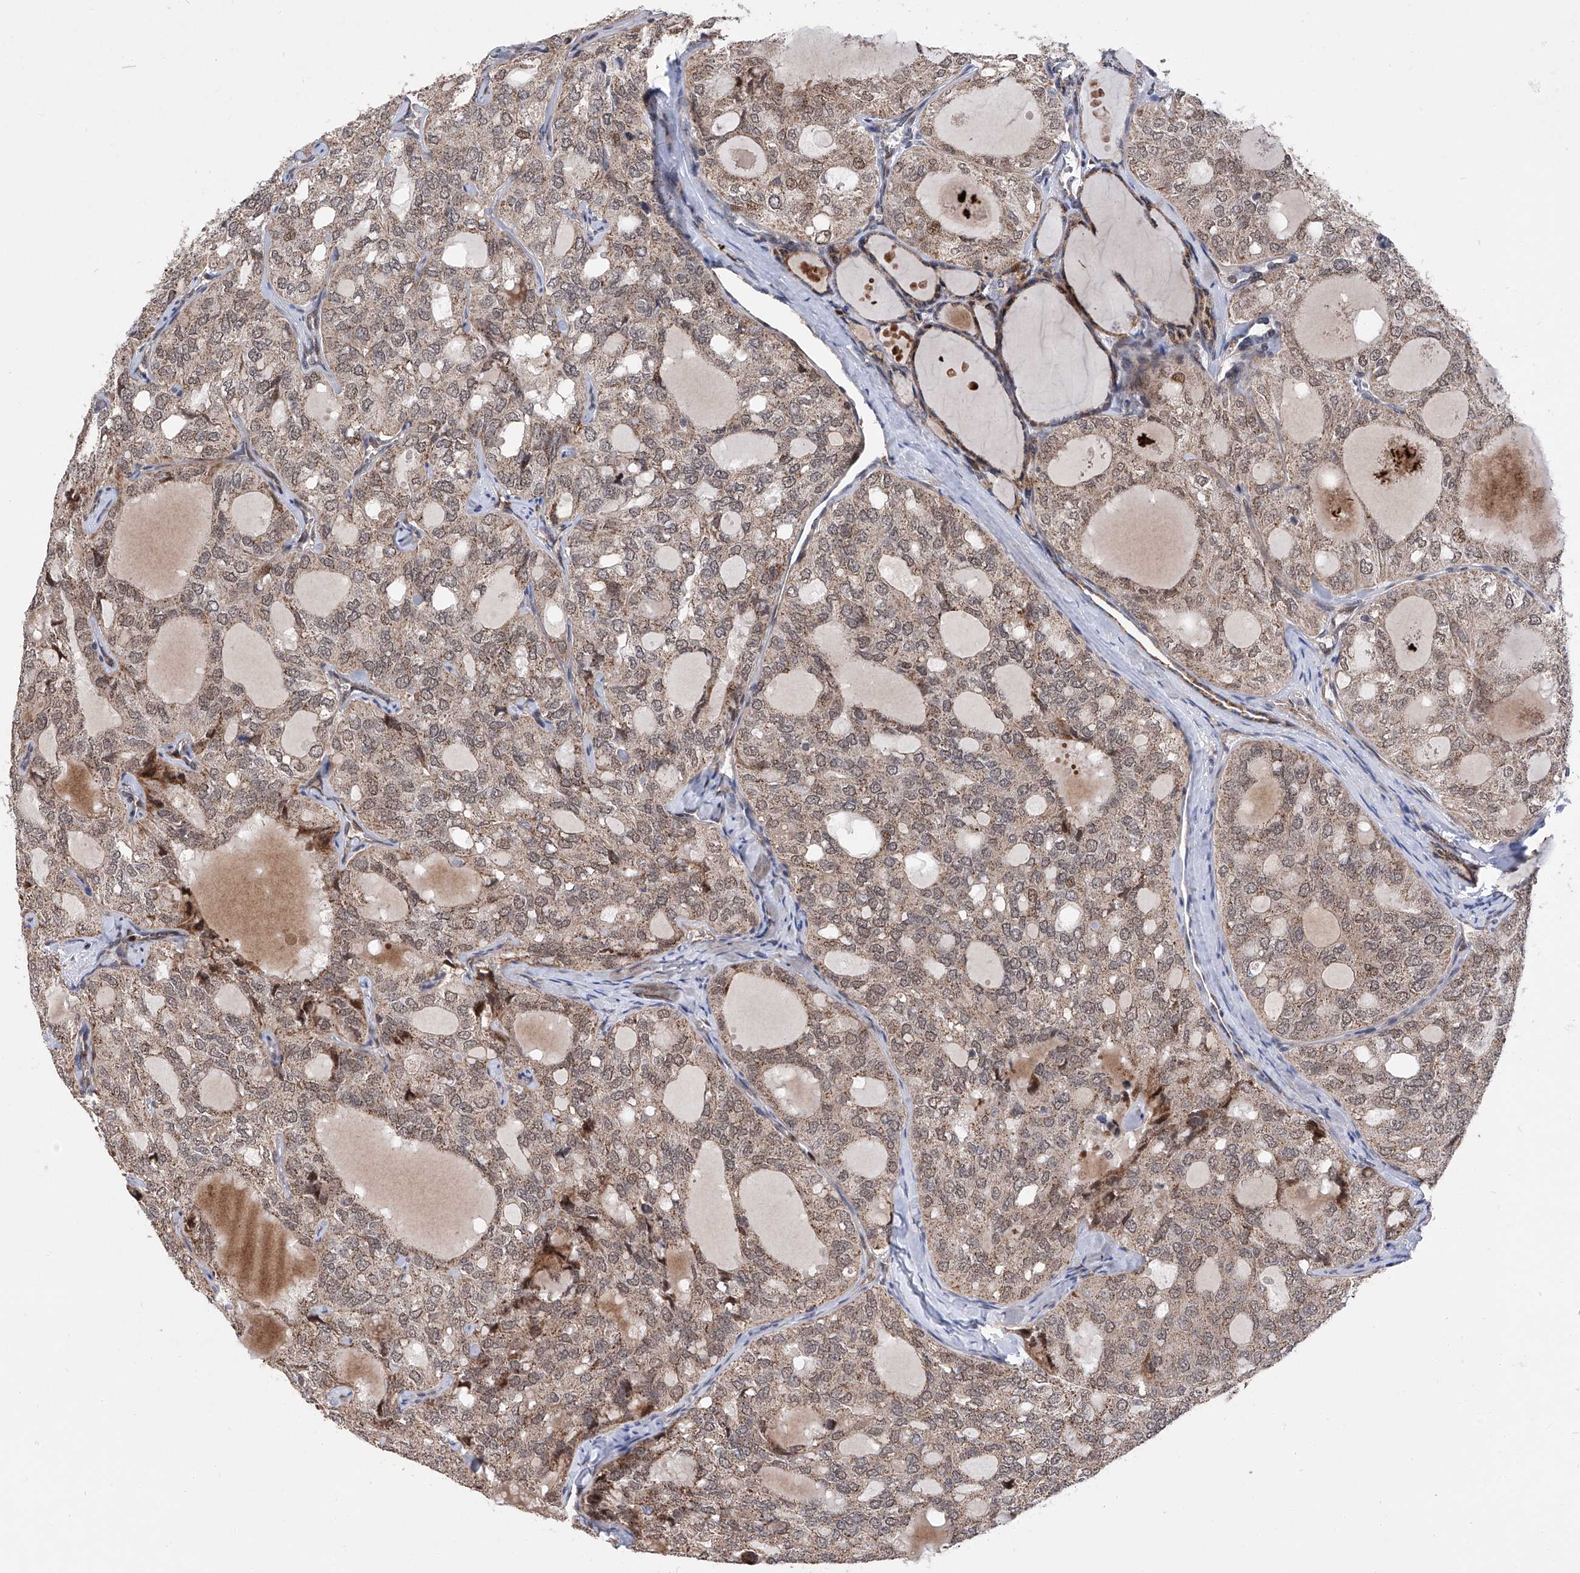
{"staining": {"intensity": "weak", "quantity": ">75%", "location": "cytoplasmic/membranous,nuclear"}, "tissue": "thyroid cancer", "cell_type": "Tumor cells", "image_type": "cancer", "snomed": [{"axis": "morphology", "description": "Follicular adenoma carcinoma, NOS"}, {"axis": "topography", "description": "Thyroid gland"}], "caption": "A micrograph of thyroid cancer (follicular adenoma carcinoma) stained for a protein shows weak cytoplasmic/membranous and nuclear brown staining in tumor cells.", "gene": "FARP2", "patient": {"sex": "male", "age": 75}}